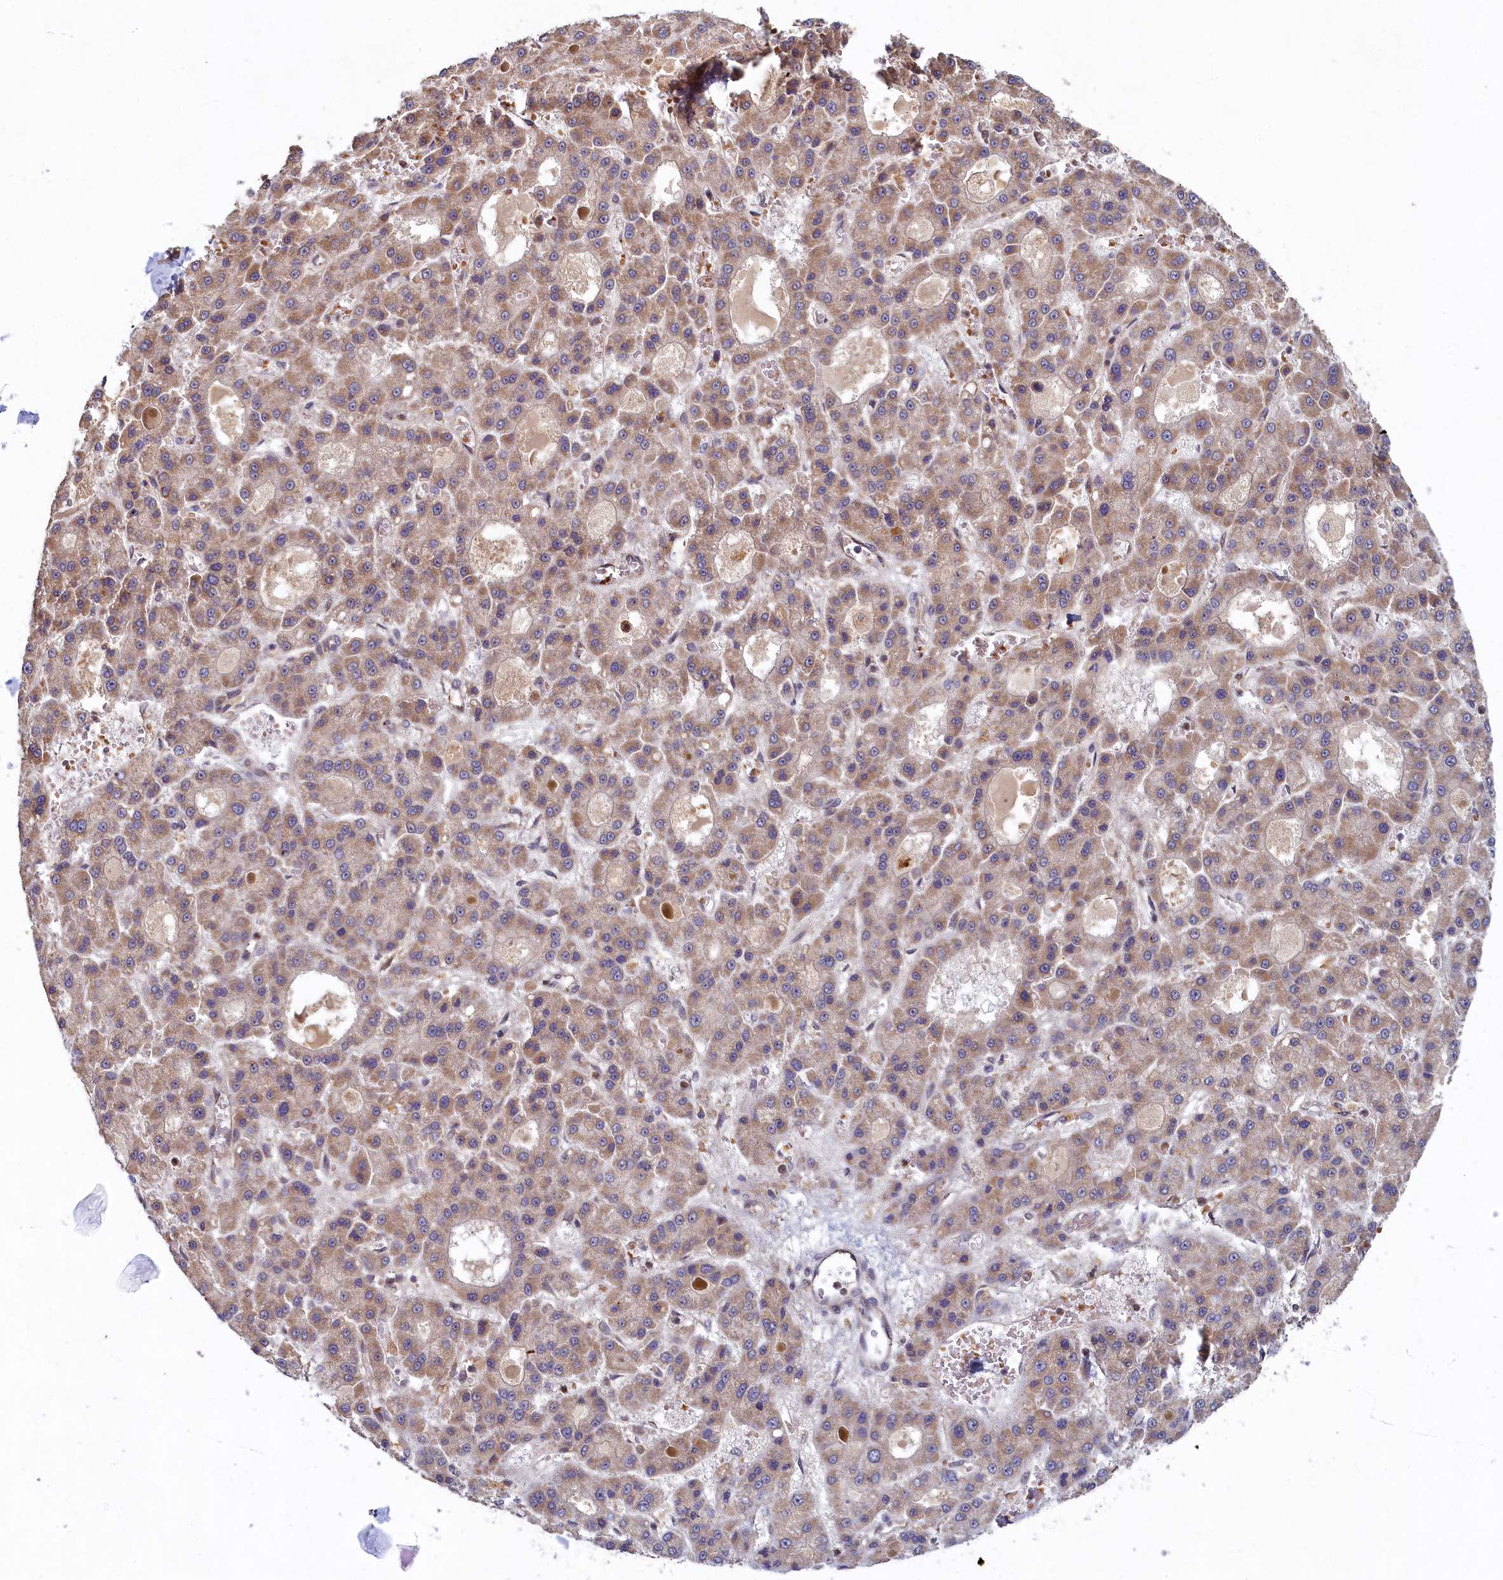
{"staining": {"intensity": "weak", "quantity": ">75%", "location": "cytoplasmic/membranous"}, "tissue": "liver cancer", "cell_type": "Tumor cells", "image_type": "cancer", "snomed": [{"axis": "morphology", "description": "Carcinoma, Hepatocellular, NOS"}, {"axis": "topography", "description": "Liver"}], "caption": "Hepatocellular carcinoma (liver) stained with immunohistochemistry (IHC) reveals weak cytoplasmic/membranous staining in approximately >75% of tumor cells.", "gene": "CEP20", "patient": {"sex": "male", "age": 70}}